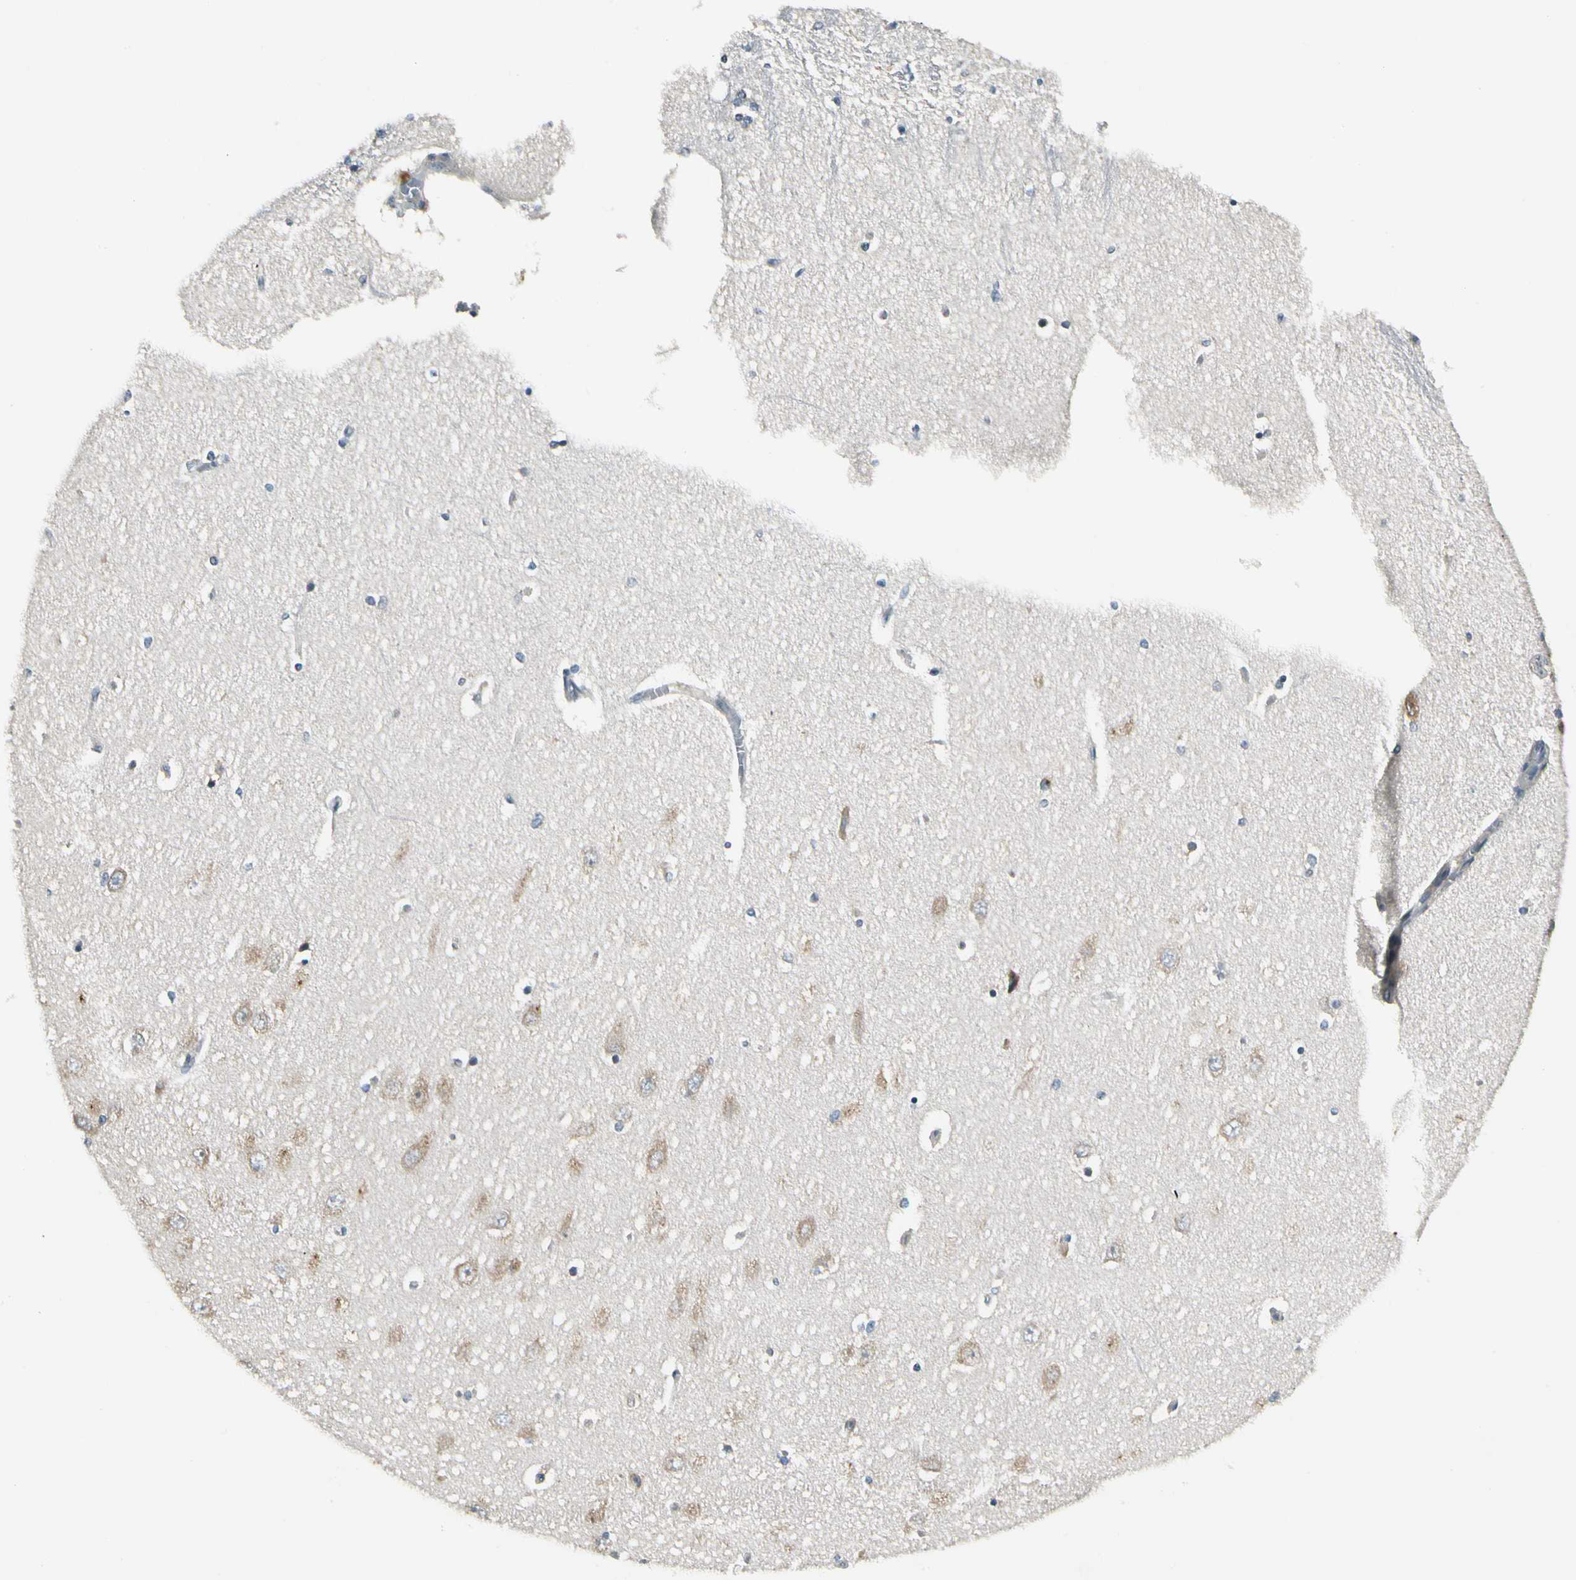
{"staining": {"intensity": "negative", "quantity": "none", "location": "none"}, "tissue": "hippocampus", "cell_type": "Glial cells", "image_type": "normal", "snomed": [{"axis": "morphology", "description": "Normal tissue, NOS"}, {"axis": "topography", "description": "Hippocampus"}], "caption": "Micrograph shows no protein staining in glial cells of unremarkable hippocampus. (DAB immunohistochemistry with hematoxylin counter stain).", "gene": "BNIP1", "patient": {"sex": "female", "age": 54}}